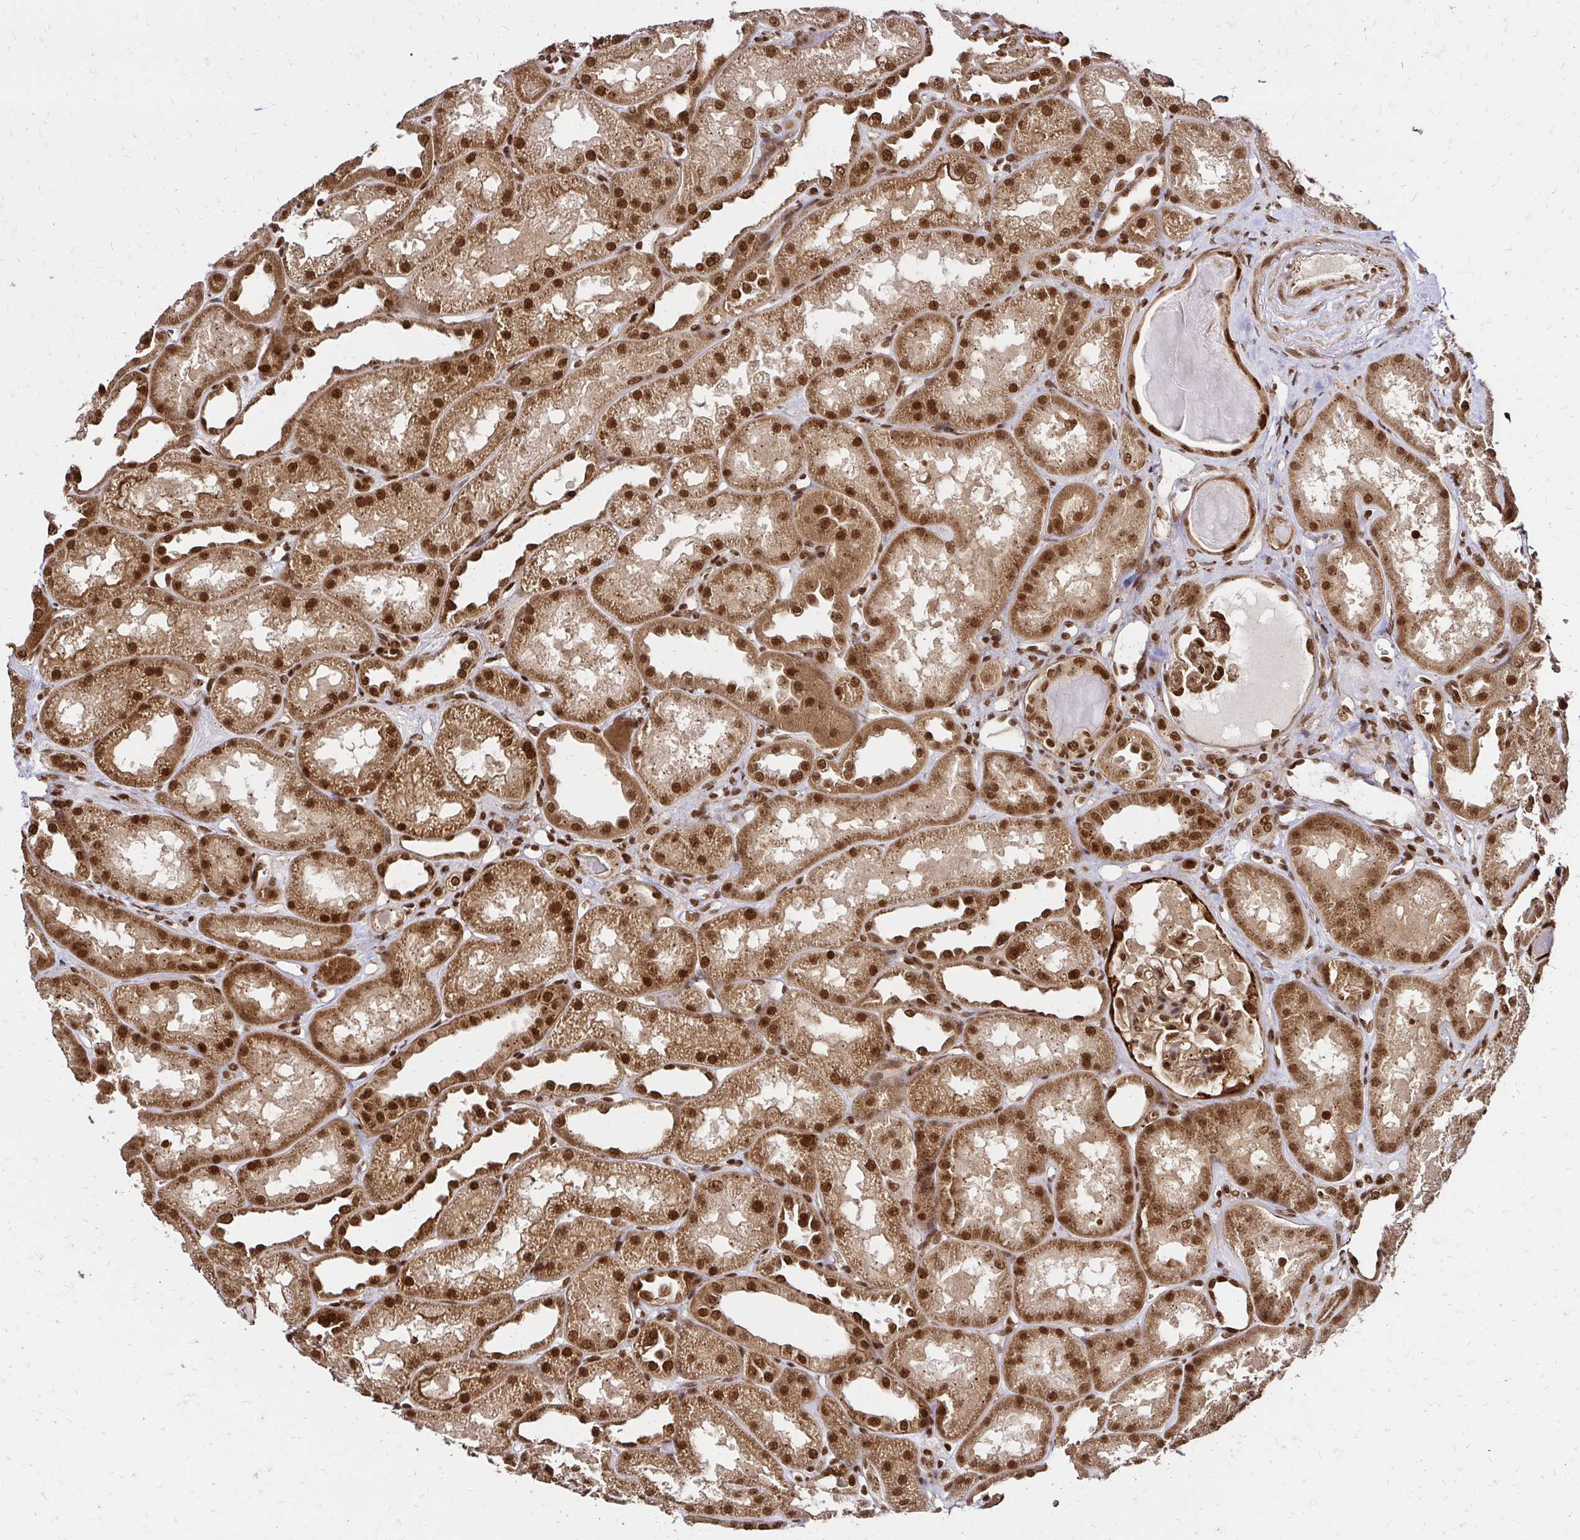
{"staining": {"intensity": "strong", "quantity": ">75%", "location": "cytoplasmic/membranous,nuclear"}, "tissue": "kidney", "cell_type": "Cells in glomeruli", "image_type": "normal", "snomed": [{"axis": "morphology", "description": "Normal tissue, NOS"}, {"axis": "topography", "description": "Kidney"}], "caption": "Brown immunohistochemical staining in normal human kidney demonstrates strong cytoplasmic/membranous,nuclear staining in approximately >75% of cells in glomeruli. Using DAB (brown) and hematoxylin (blue) stains, captured at high magnification using brightfield microscopy.", "gene": "GLYR1", "patient": {"sex": "male", "age": 61}}